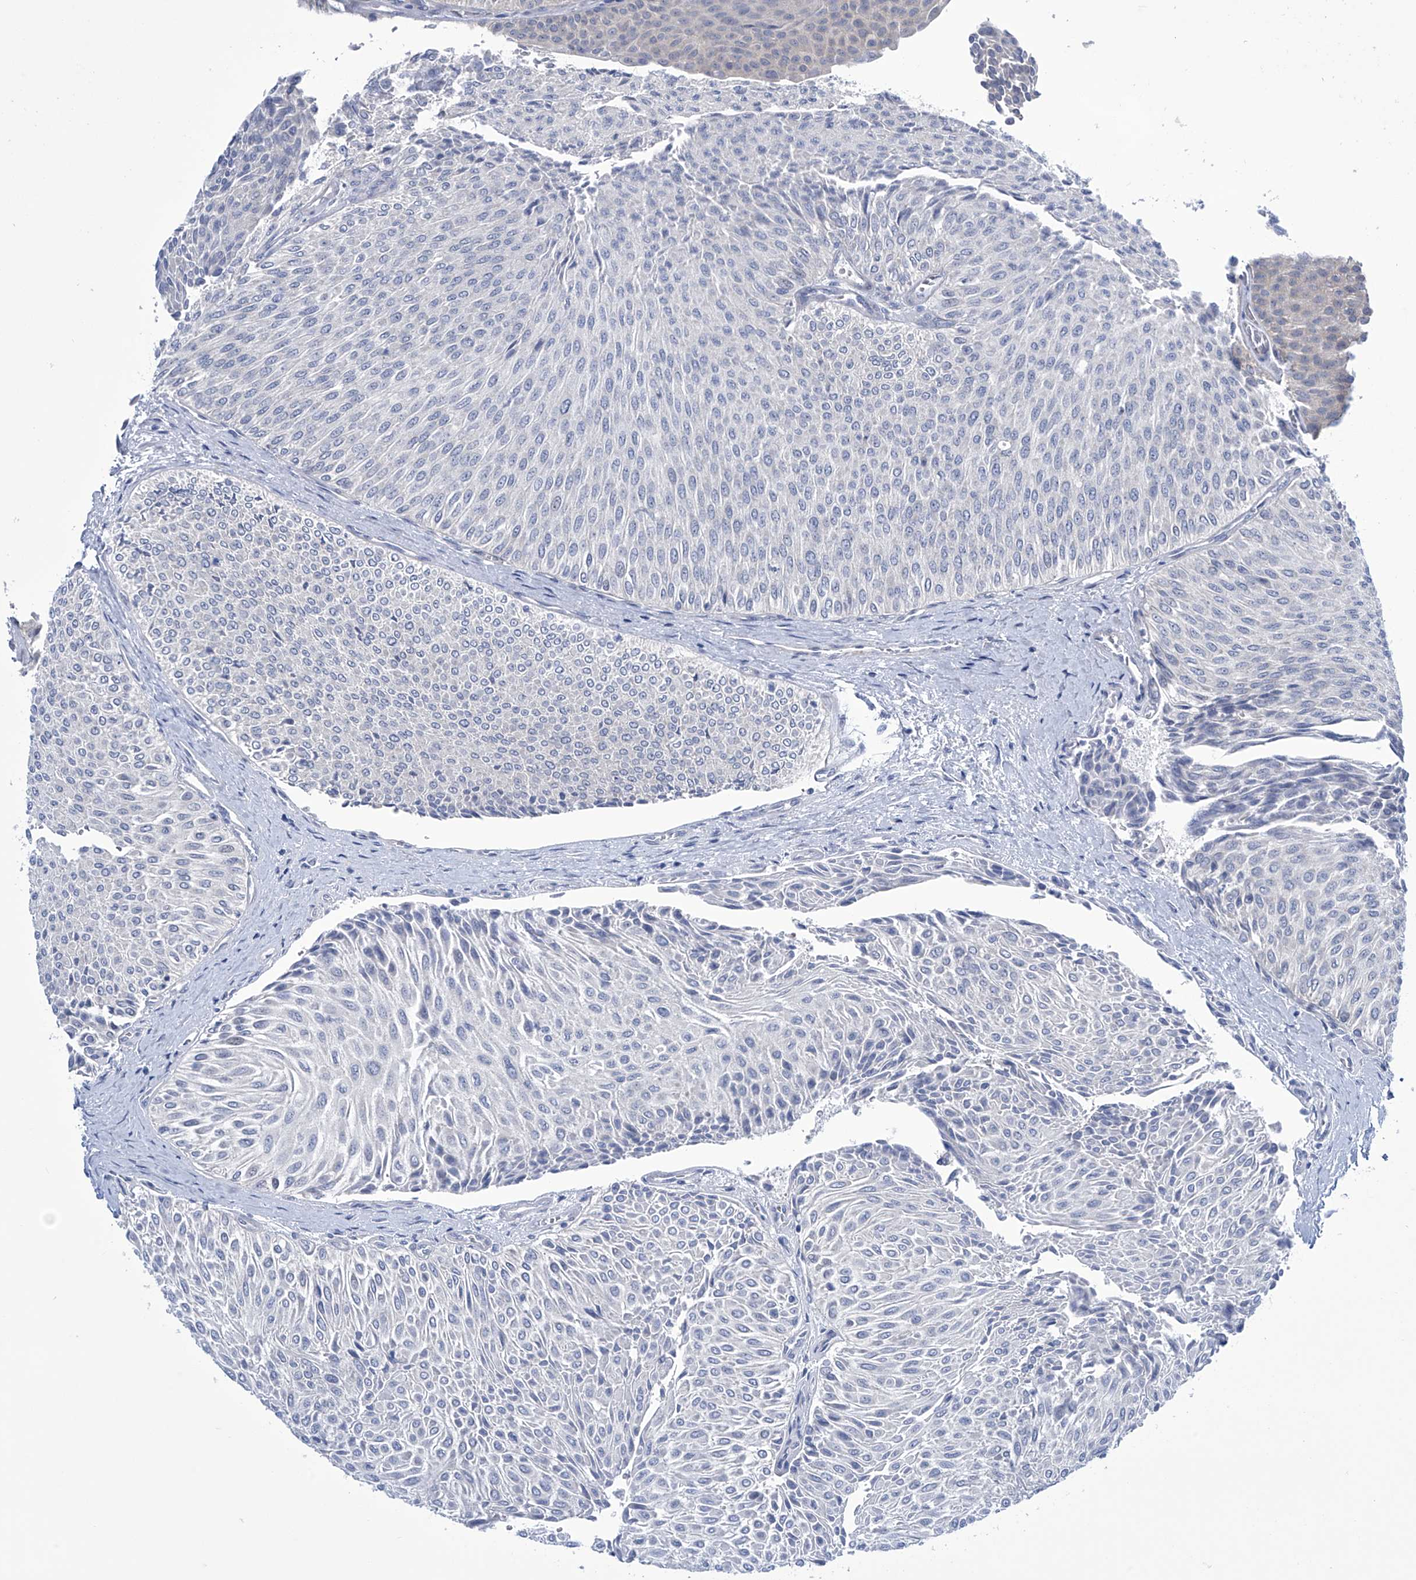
{"staining": {"intensity": "negative", "quantity": "none", "location": "none"}, "tissue": "urothelial cancer", "cell_type": "Tumor cells", "image_type": "cancer", "snomed": [{"axis": "morphology", "description": "Urothelial carcinoma, Low grade"}, {"axis": "topography", "description": "Urinary bladder"}], "caption": "Immunohistochemistry of urothelial carcinoma (low-grade) exhibits no expression in tumor cells.", "gene": "TRIM60", "patient": {"sex": "male", "age": 78}}